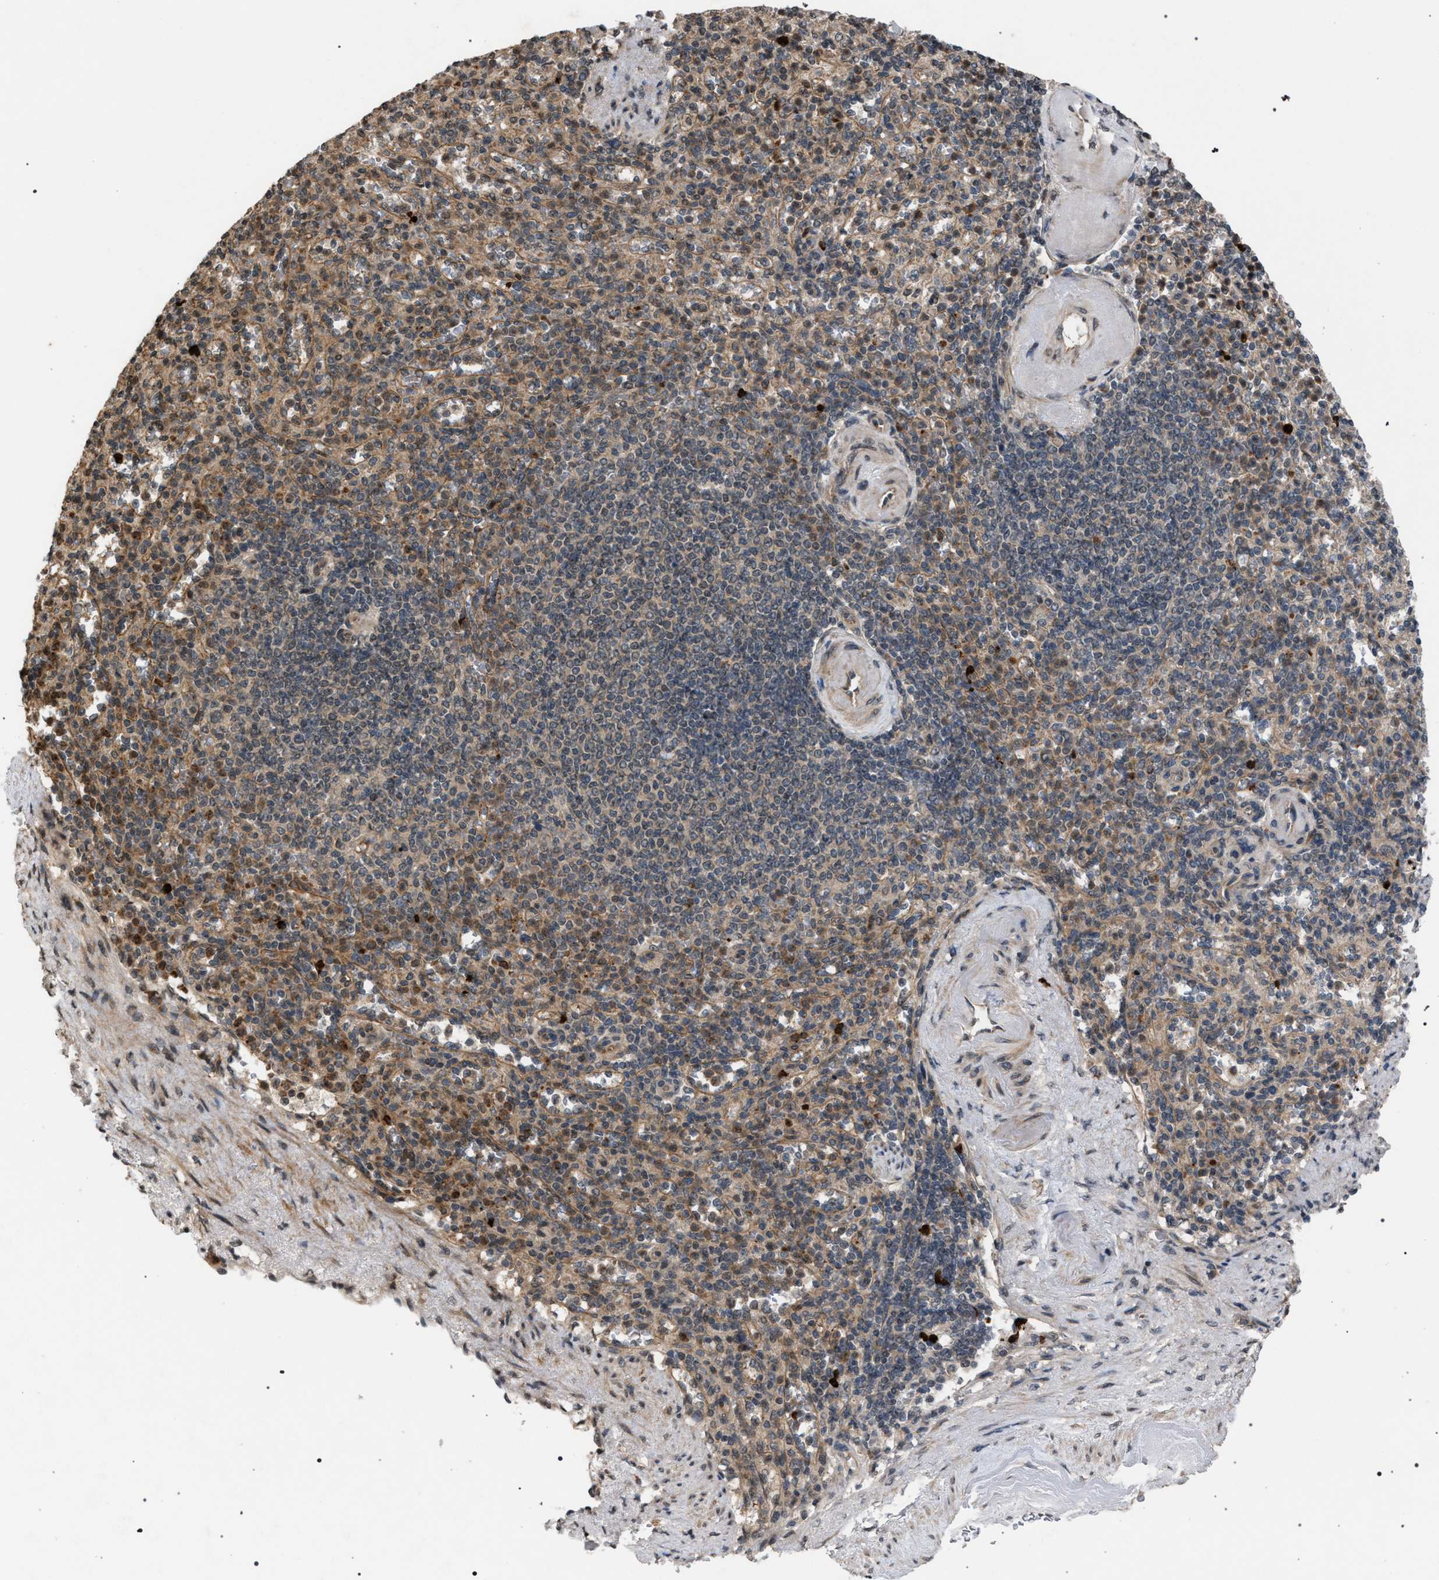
{"staining": {"intensity": "weak", "quantity": "25%-75%", "location": "cytoplasmic/membranous"}, "tissue": "spleen", "cell_type": "Cells in red pulp", "image_type": "normal", "snomed": [{"axis": "morphology", "description": "Normal tissue, NOS"}, {"axis": "topography", "description": "Spleen"}], "caption": "A brown stain highlights weak cytoplasmic/membranous positivity of a protein in cells in red pulp of normal spleen.", "gene": "IRAK4", "patient": {"sex": "female", "age": 74}}